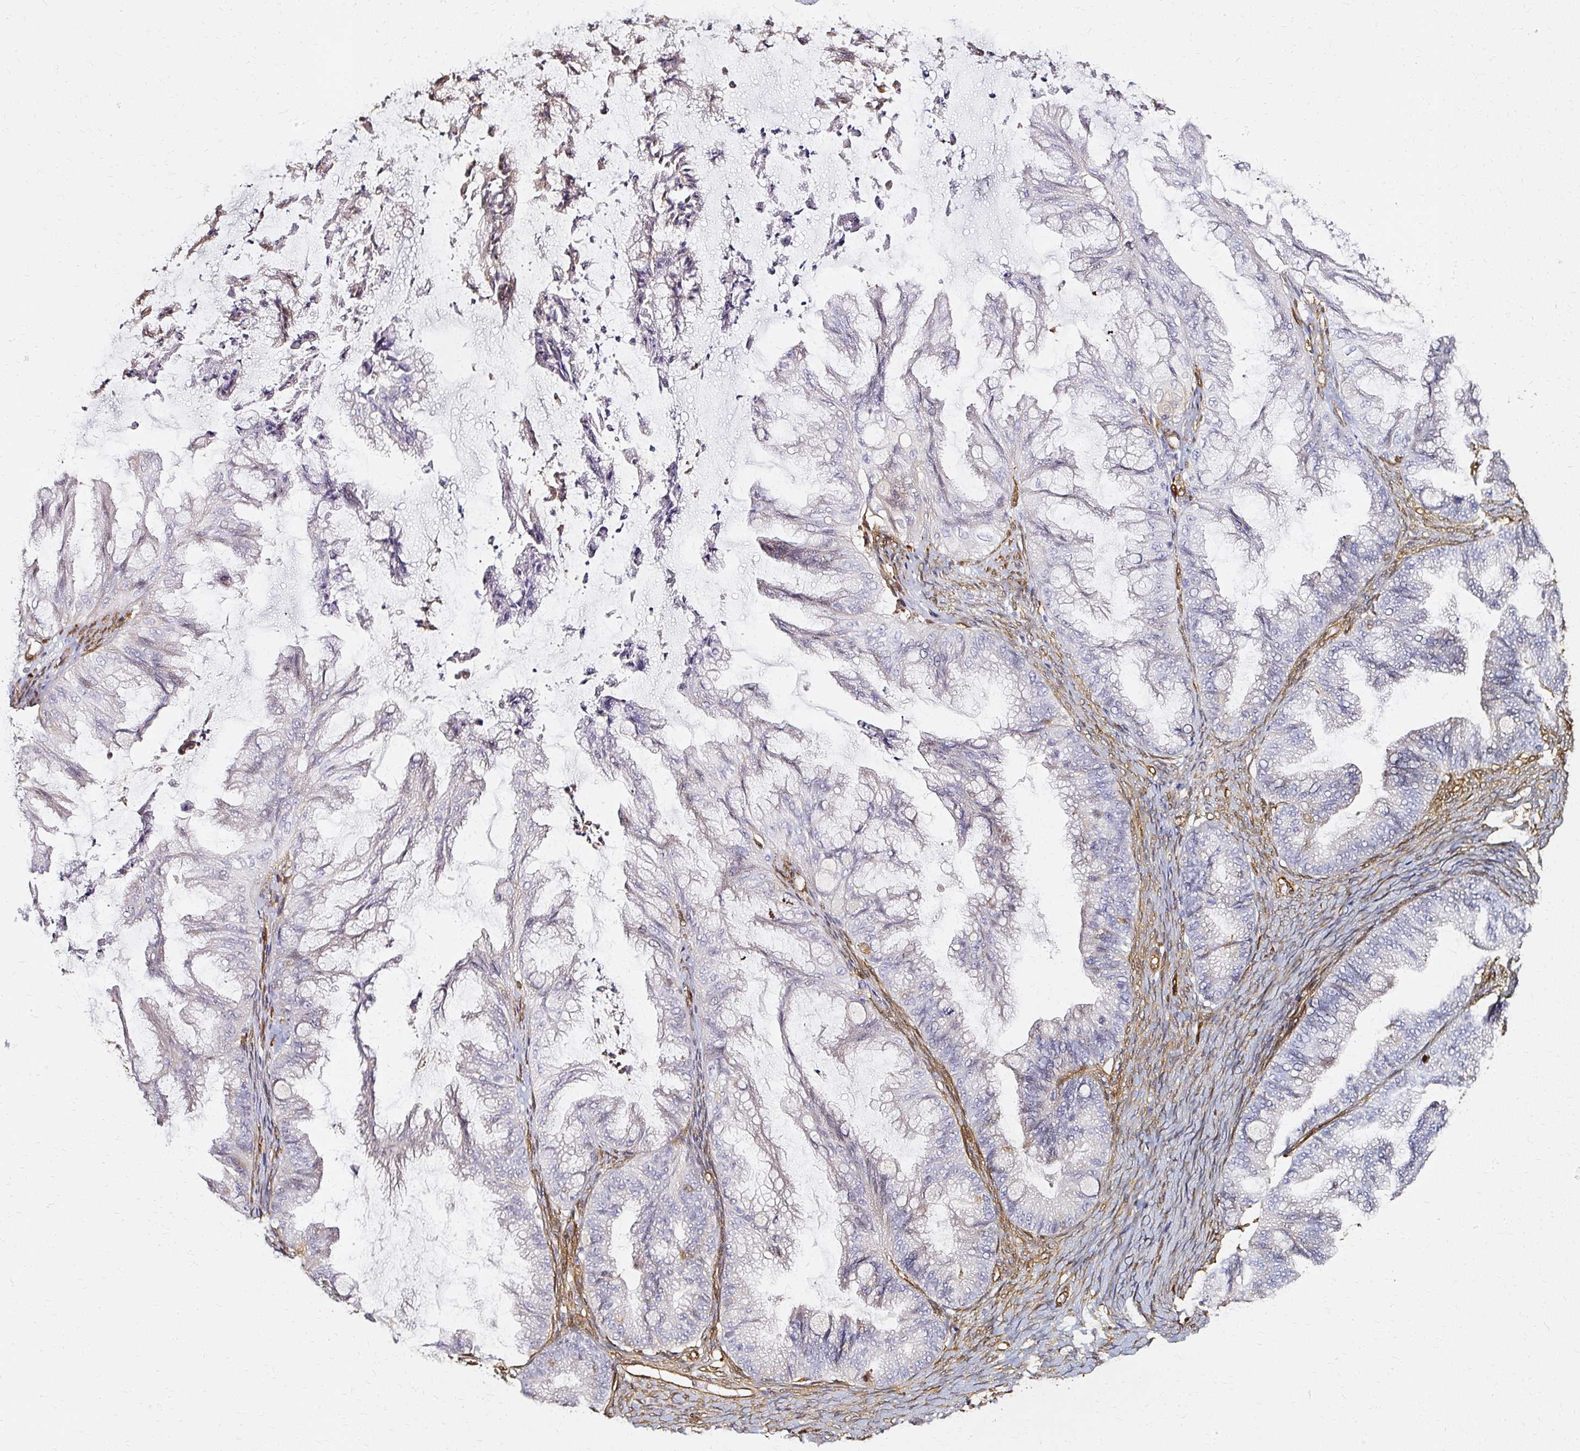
{"staining": {"intensity": "negative", "quantity": "none", "location": "none"}, "tissue": "ovarian cancer", "cell_type": "Tumor cells", "image_type": "cancer", "snomed": [{"axis": "morphology", "description": "Cystadenocarcinoma, mucinous, NOS"}, {"axis": "topography", "description": "Ovary"}], "caption": "Immunohistochemical staining of mucinous cystadenocarcinoma (ovarian) demonstrates no significant positivity in tumor cells.", "gene": "CNN3", "patient": {"sex": "female", "age": 35}}